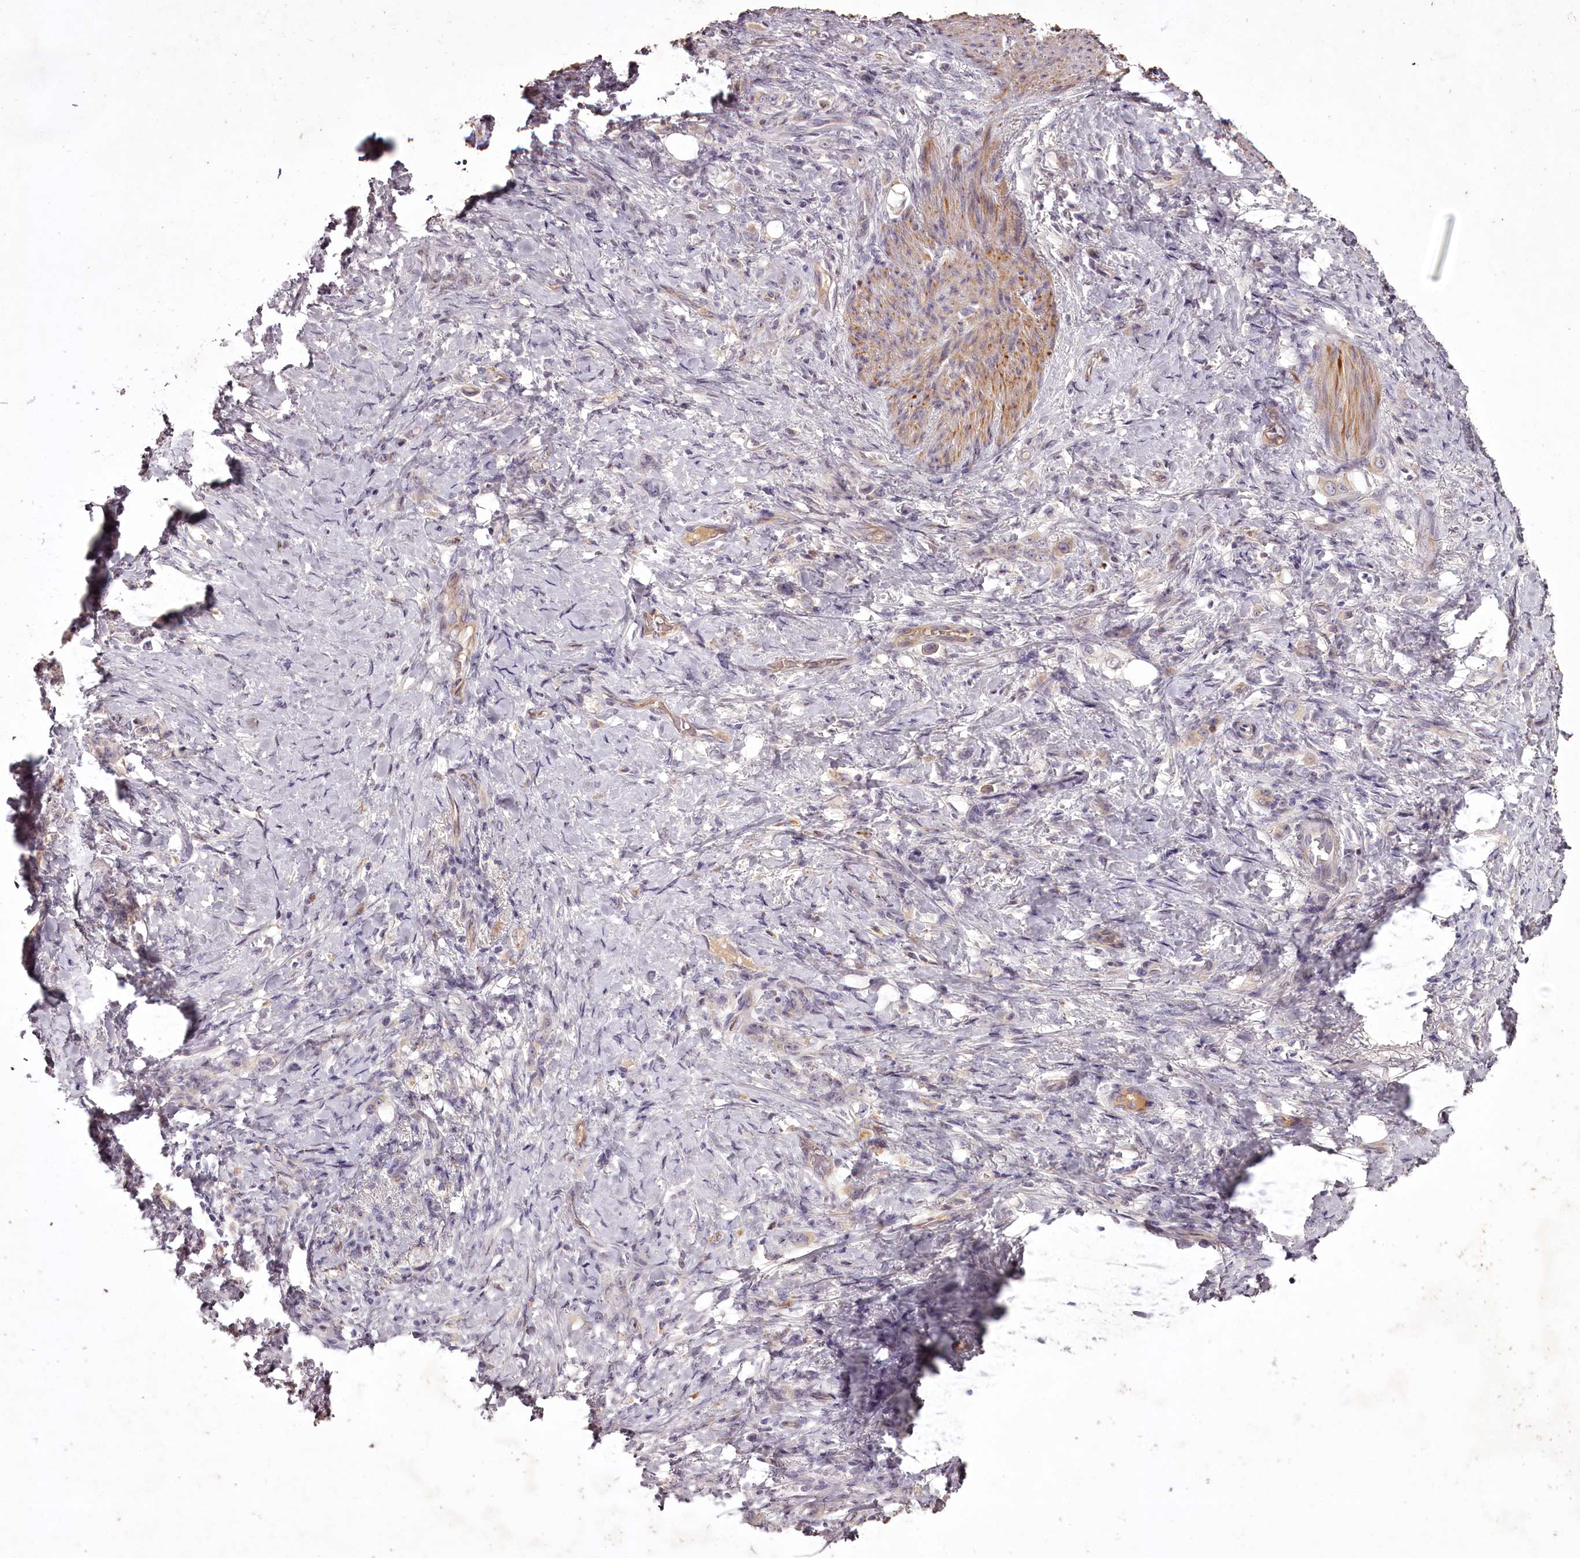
{"staining": {"intensity": "negative", "quantity": "none", "location": "none"}, "tissue": "stomach cancer", "cell_type": "Tumor cells", "image_type": "cancer", "snomed": [{"axis": "morphology", "description": "Adenocarcinoma, NOS"}, {"axis": "topography", "description": "Stomach"}], "caption": "High magnification brightfield microscopy of stomach cancer (adenocarcinoma) stained with DAB (brown) and counterstained with hematoxylin (blue): tumor cells show no significant positivity.", "gene": "RBMXL2", "patient": {"sex": "female", "age": 79}}